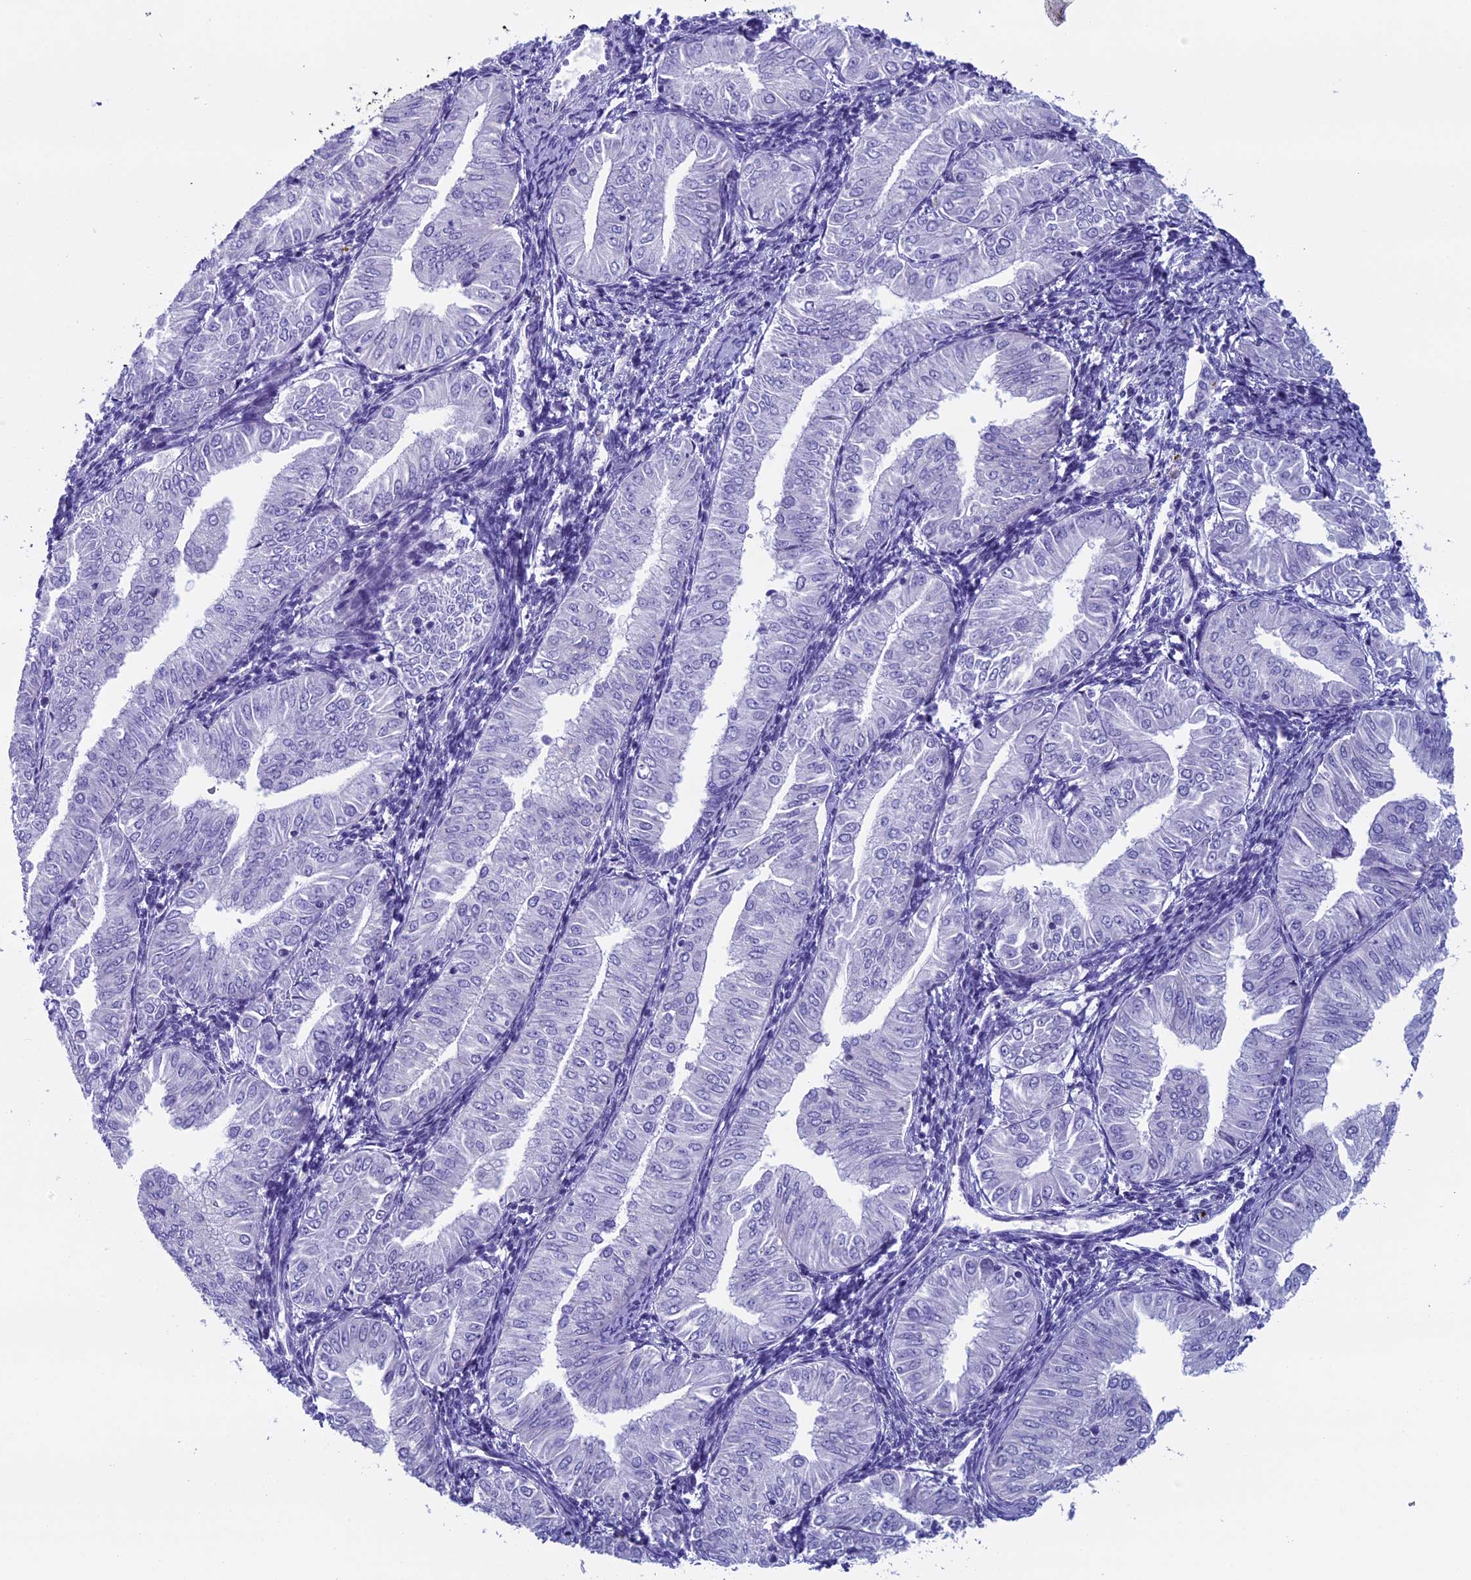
{"staining": {"intensity": "negative", "quantity": "none", "location": "none"}, "tissue": "endometrial cancer", "cell_type": "Tumor cells", "image_type": "cancer", "snomed": [{"axis": "morphology", "description": "Normal tissue, NOS"}, {"axis": "morphology", "description": "Adenocarcinoma, NOS"}, {"axis": "topography", "description": "Endometrium"}], "caption": "DAB (3,3'-diaminobenzidine) immunohistochemical staining of adenocarcinoma (endometrial) demonstrates no significant positivity in tumor cells.", "gene": "ZNF563", "patient": {"sex": "female", "age": 53}}